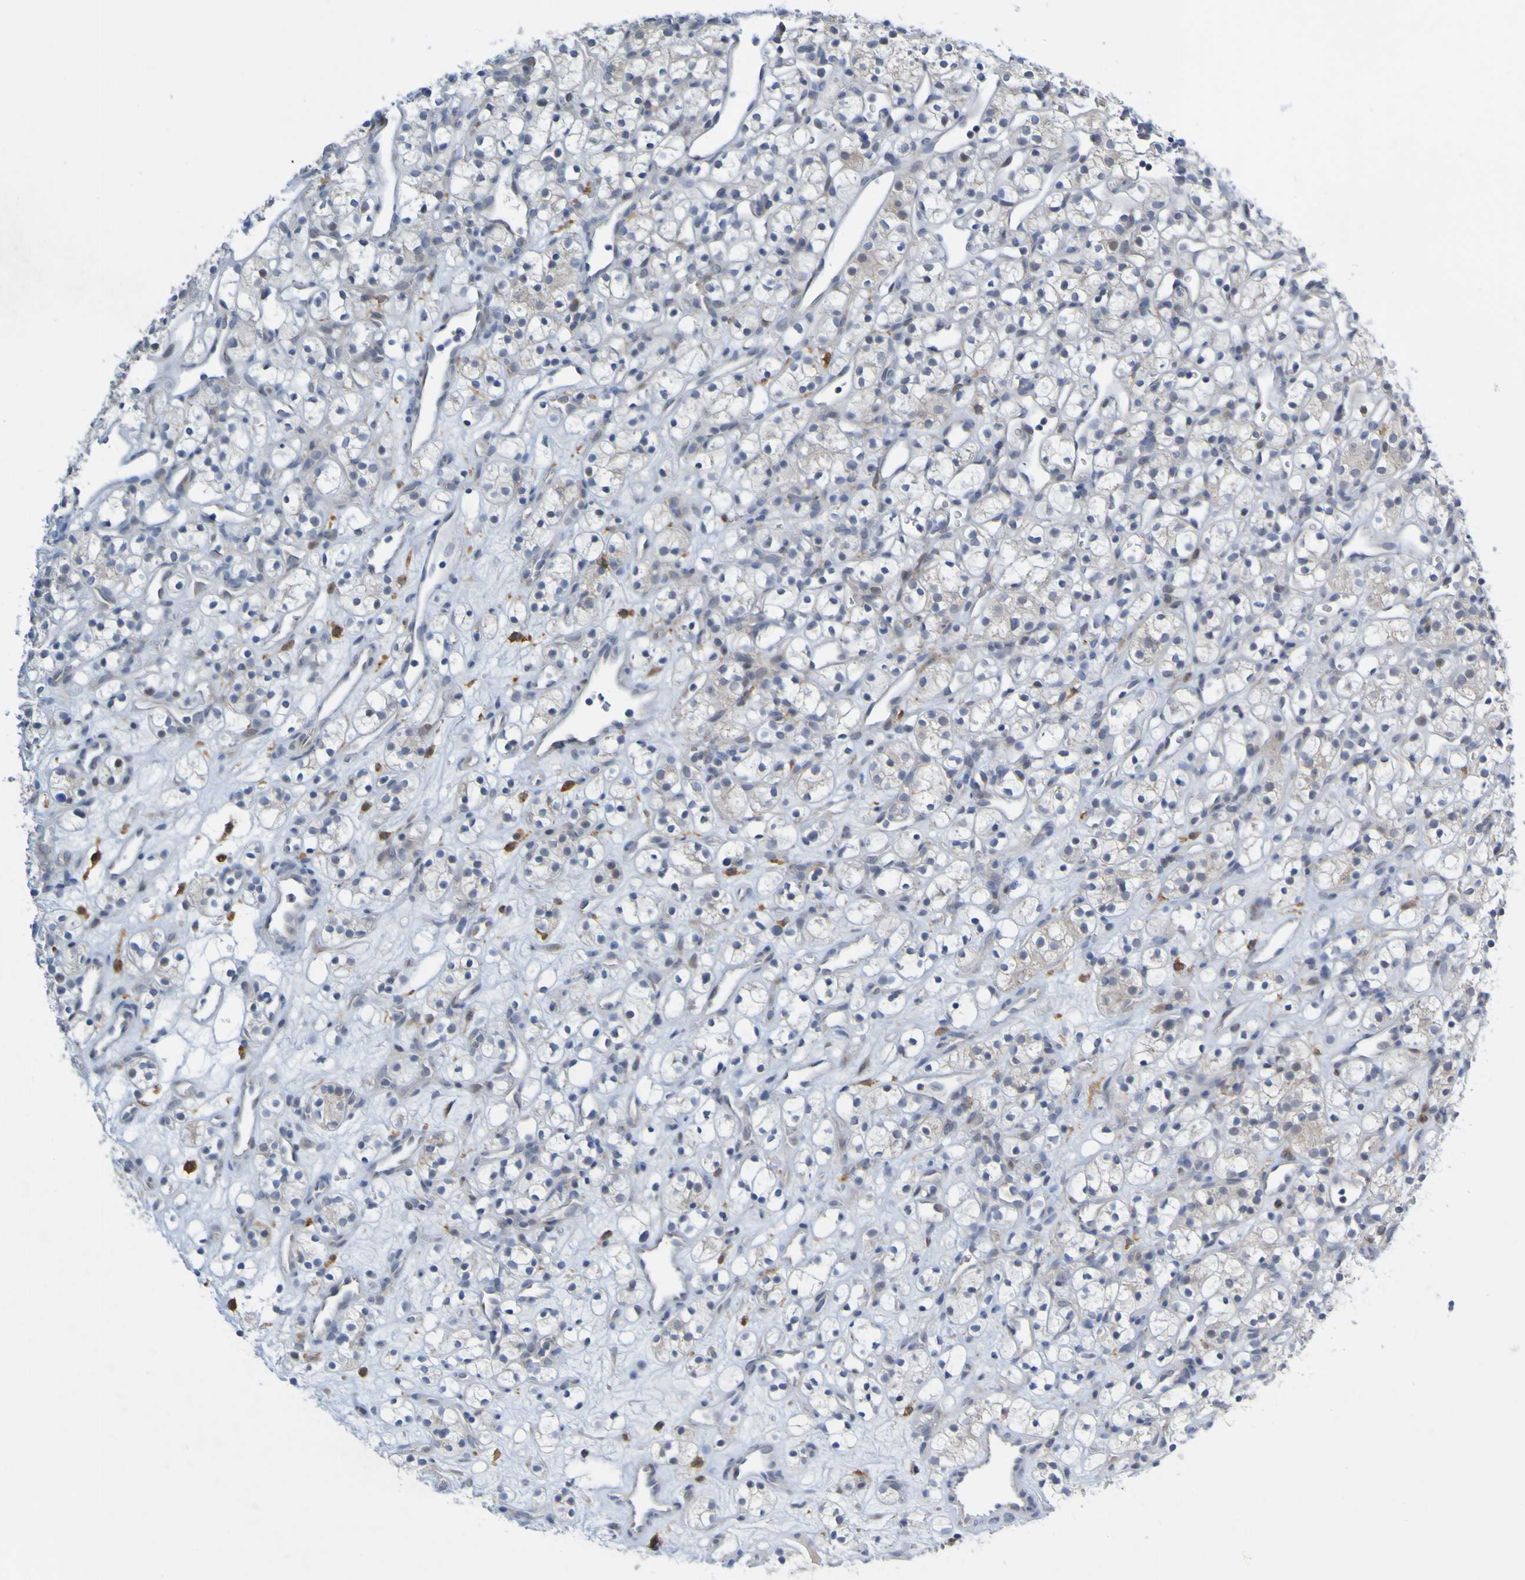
{"staining": {"intensity": "weak", "quantity": "<25%", "location": "cytoplasmic/membranous"}, "tissue": "renal cancer", "cell_type": "Tumor cells", "image_type": "cancer", "snomed": [{"axis": "morphology", "description": "Adenocarcinoma, NOS"}, {"axis": "topography", "description": "Kidney"}], "caption": "Tumor cells are negative for brown protein staining in renal cancer (adenocarcinoma).", "gene": "LILRB5", "patient": {"sex": "female", "age": 60}}